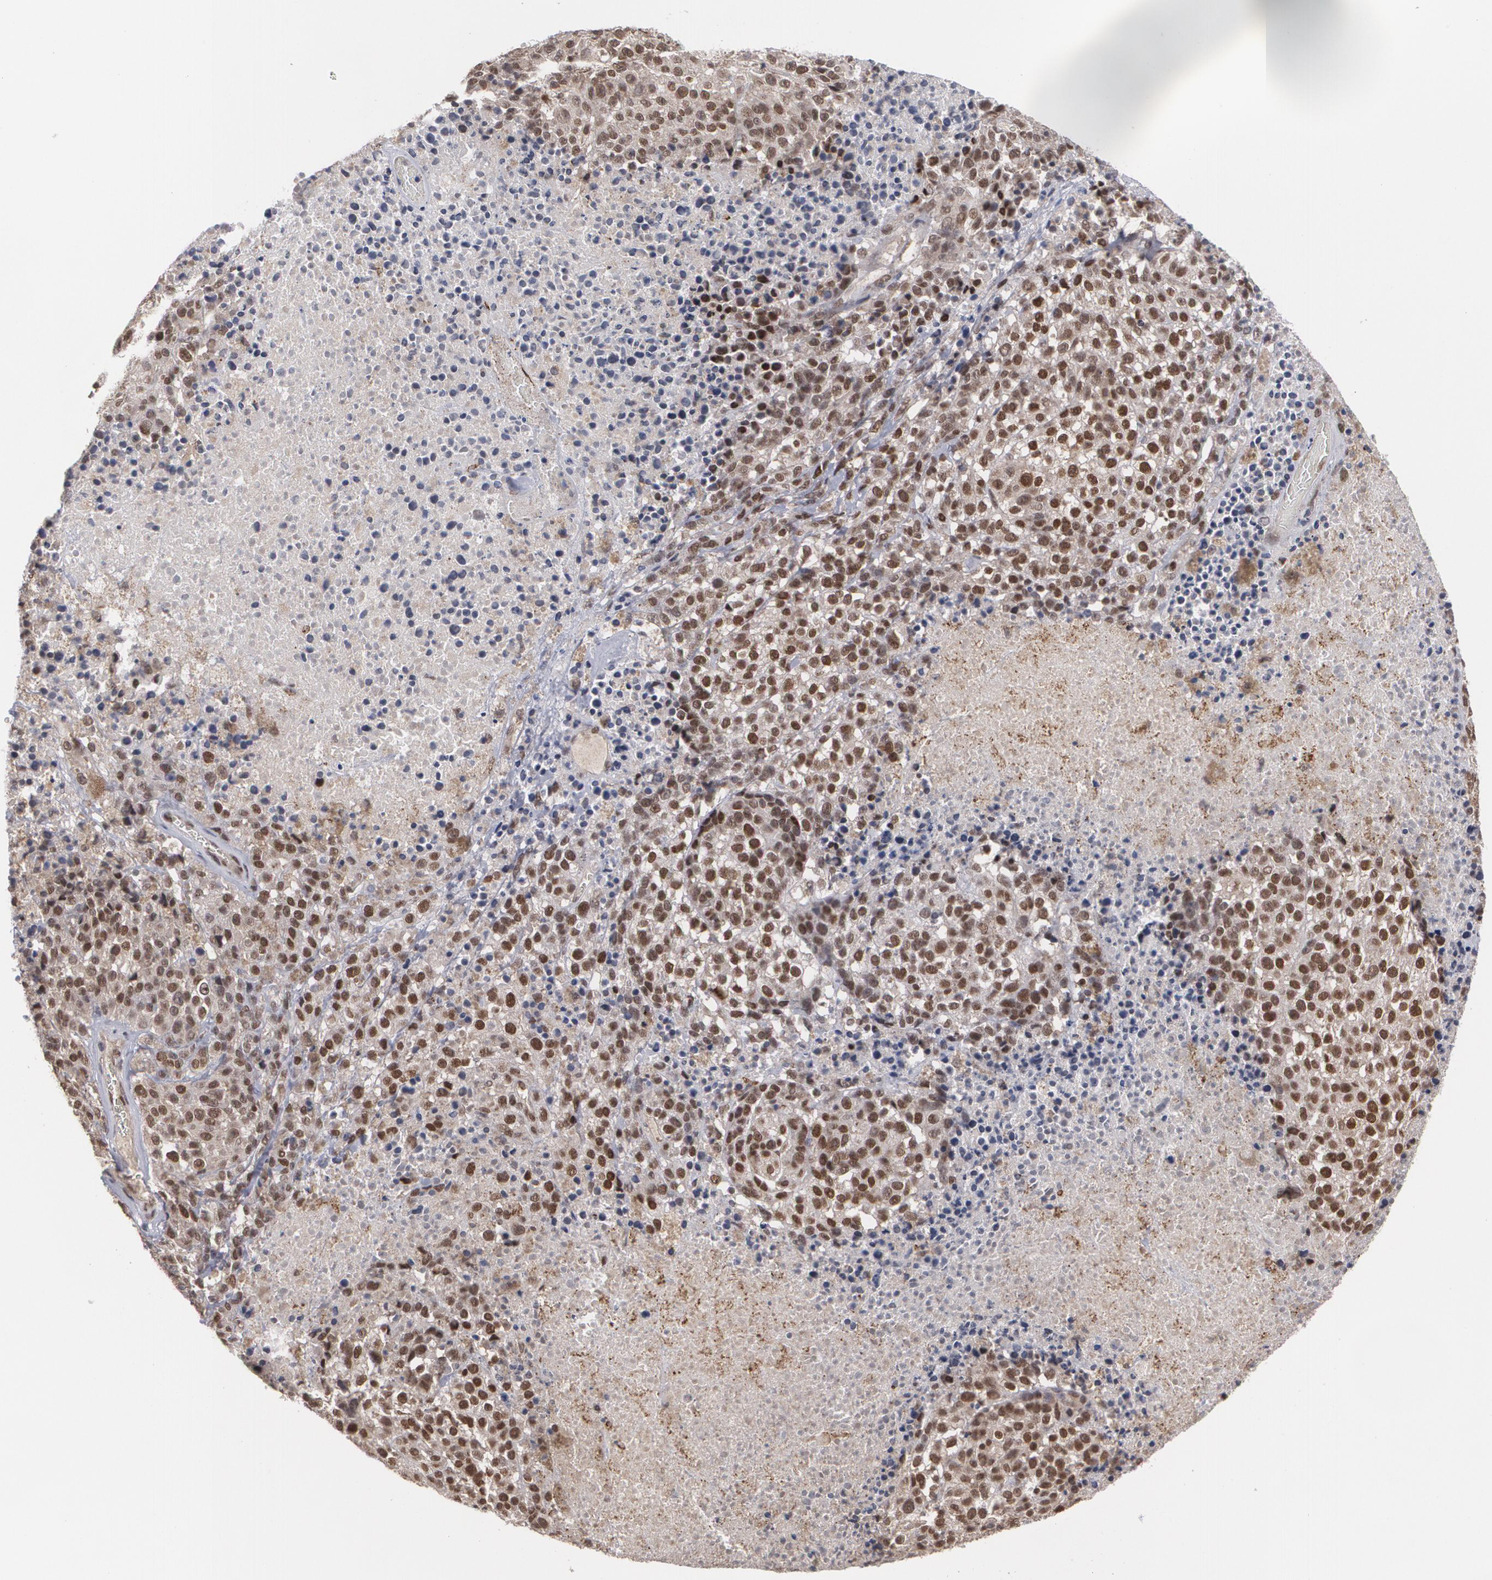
{"staining": {"intensity": "strong", "quantity": ">75%", "location": "nuclear"}, "tissue": "melanoma", "cell_type": "Tumor cells", "image_type": "cancer", "snomed": [{"axis": "morphology", "description": "Malignant melanoma, Metastatic site"}, {"axis": "topography", "description": "Cerebral cortex"}], "caption": "Protein staining demonstrates strong nuclear positivity in about >75% of tumor cells in melanoma. (brown staining indicates protein expression, while blue staining denotes nuclei).", "gene": "INTS6", "patient": {"sex": "female", "age": 52}}